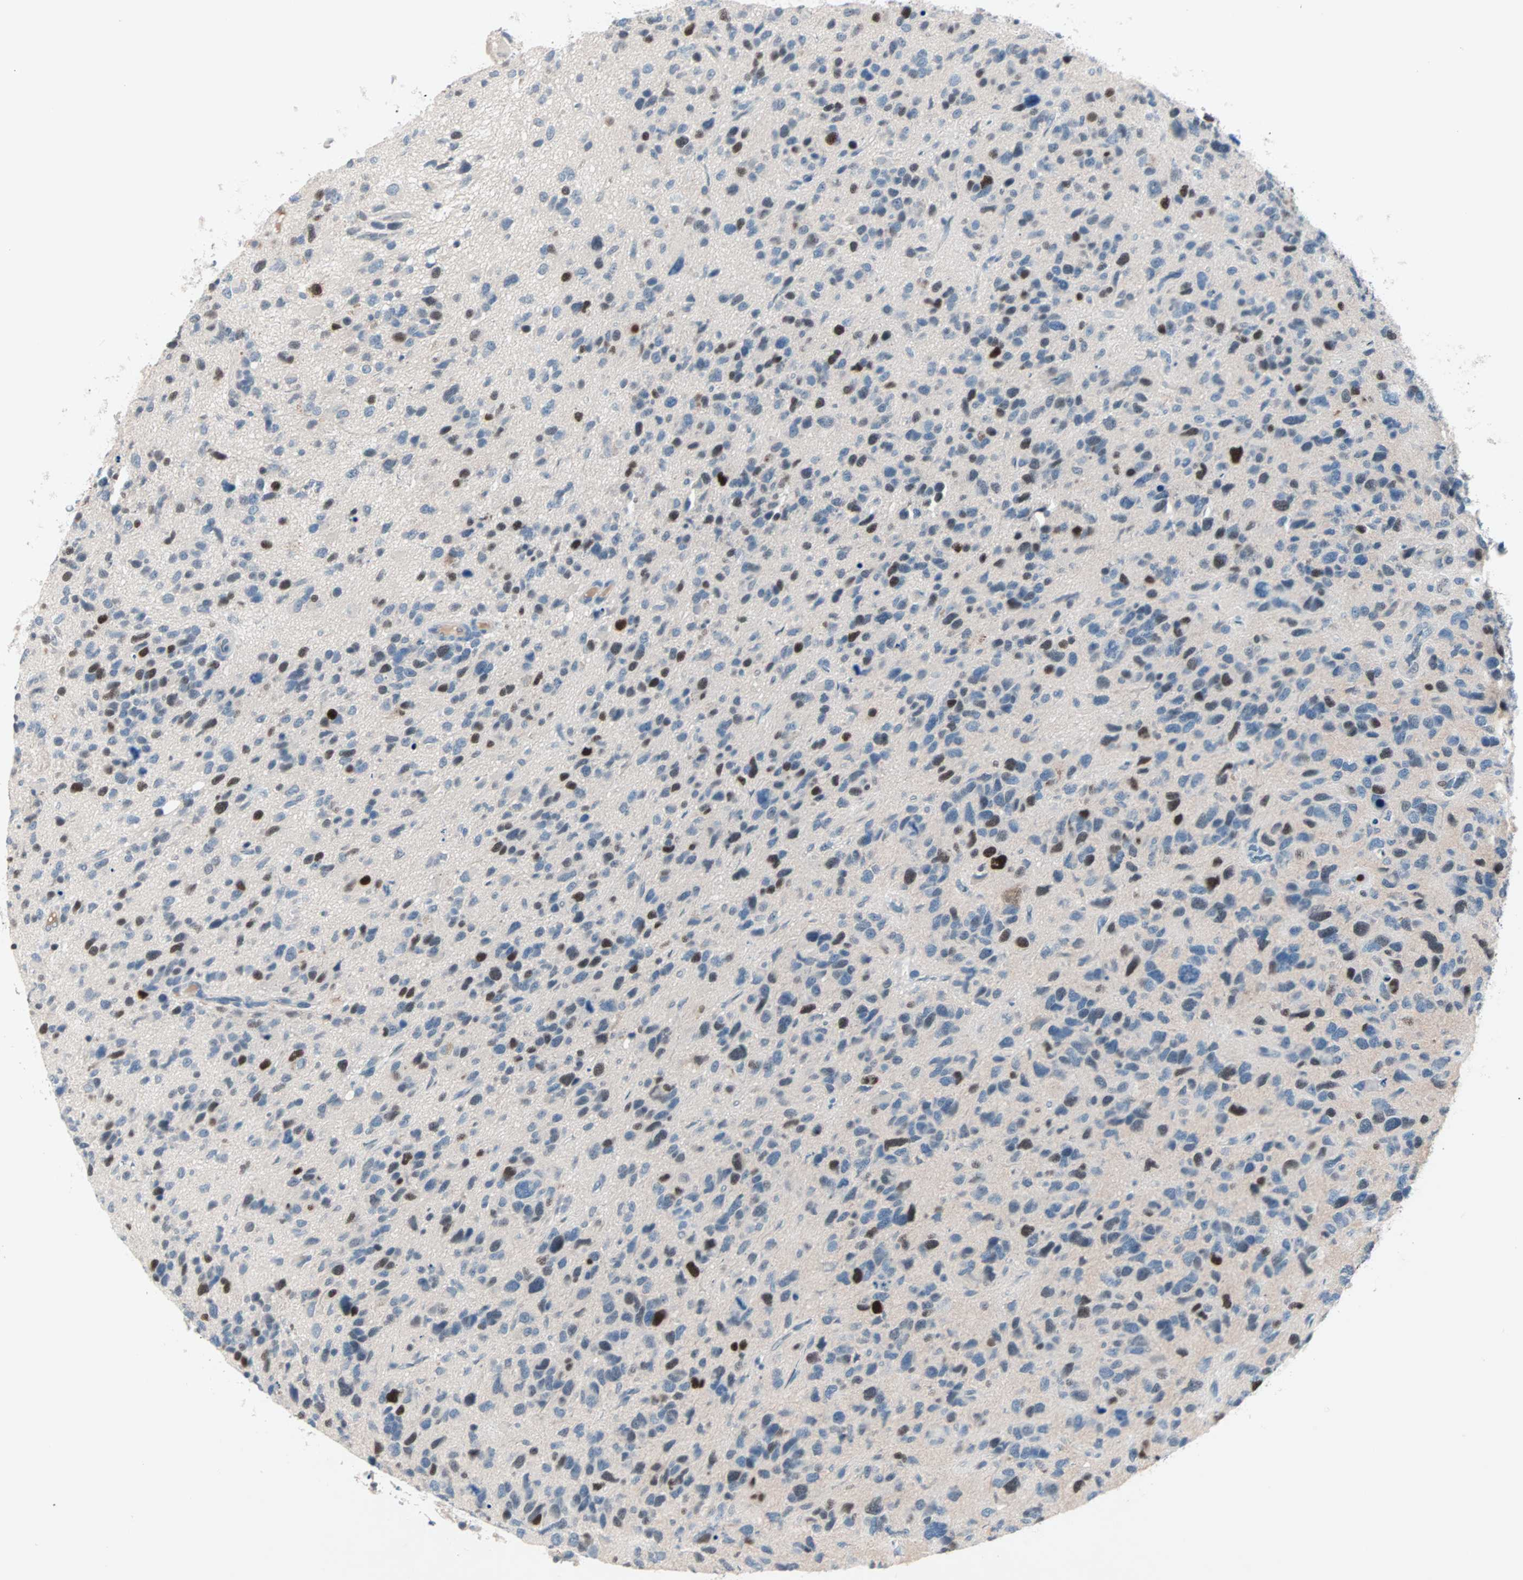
{"staining": {"intensity": "strong", "quantity": "<25%", "location": "nuclear"}, "tissue": "glioma", "cell_type": "Tumor cells", "image_type": "cancer", "snomed": [{"axis": "morphology", "description": "Glioma, malignant, High grade"}, {"axis": "topography", "description": "Brain"}], "caption": "Malignant glioma (high-grade) stained with IHC displays strong nuclear expression in about <25% of tumor cells.", "gene": "CCNE2", "patient": {"sex": "female", "age": 58}}